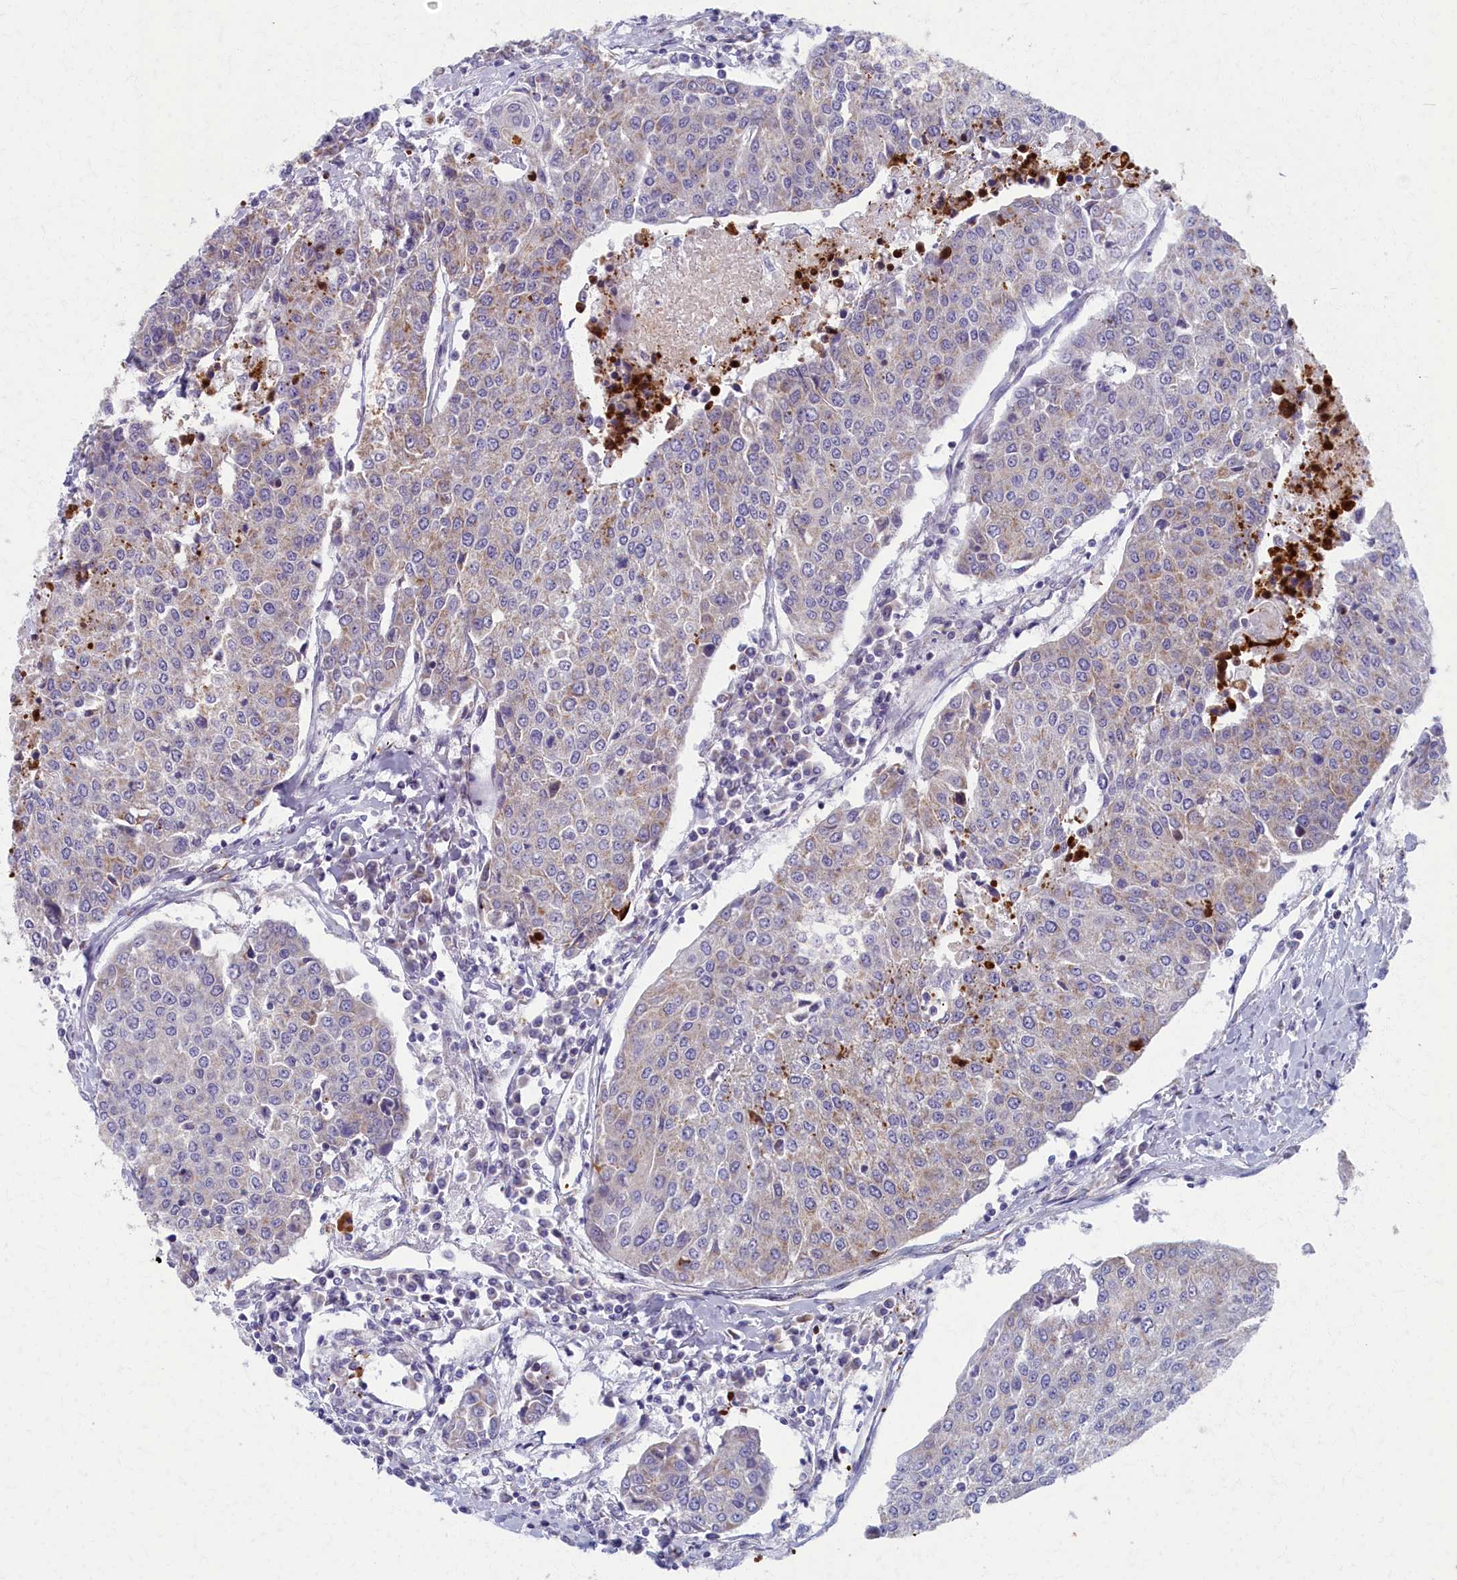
{"staining": {"intensity": "weak", "quantity": "<25%", "location": "cytoplasmic/membranous"}, "tissue": "urothelial cancer", "cell_type": "Tumor cells", "image_type": "cancer", "snomed": [{"axis": "morphology", "description": "Urothelial carcinoma, High grade"}, {"axis": "topography", "description": "Urinary bladder"}], "caption": "High-grade urothelial carcinoma was stained to show a protein in brown. There is no significant positivity in tumor cells.", "gene": "MRPS25", "patient": {"sex": "female", "age": 85}}